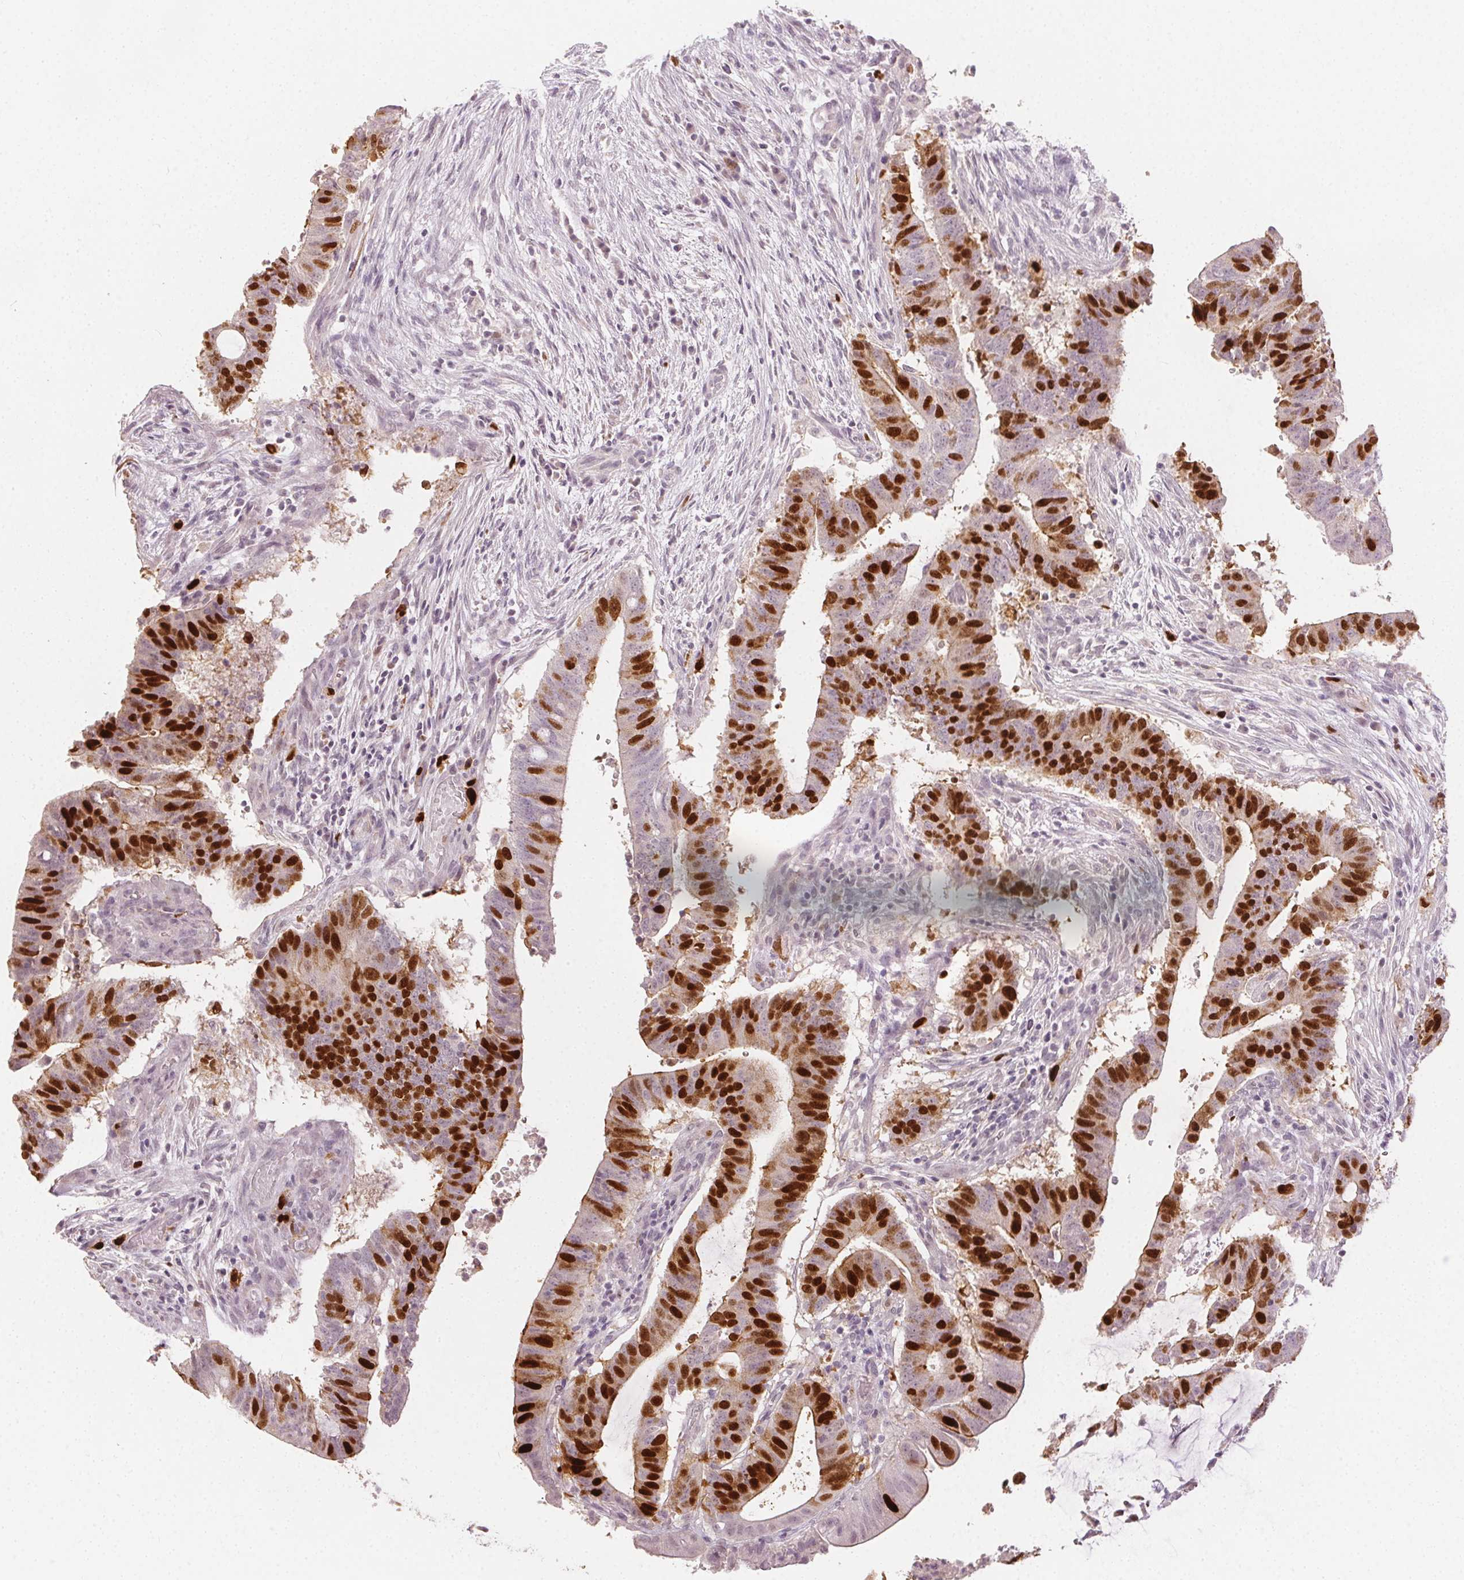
{"staining": {"intensity": "strong", "quantity": "25%-75%", "location": "nuclear"}, "tissue": "colorectal cancer", "cell_type": "Tumor cells", "image_type": "cancer", "snomed": [{"axis": "morphology", "description": "Adenocarcinoma, NOS"}, {"axis": "topography", "description": "Colon"}], "caption": "Immunohistochemical staining of human colorectal adenocarcinoma demonstrates strong nuclear protein staining in about 25%-75% of tumor cells.", "gene": "ANLN", "patient": {"sex": "female", "age": 43}}